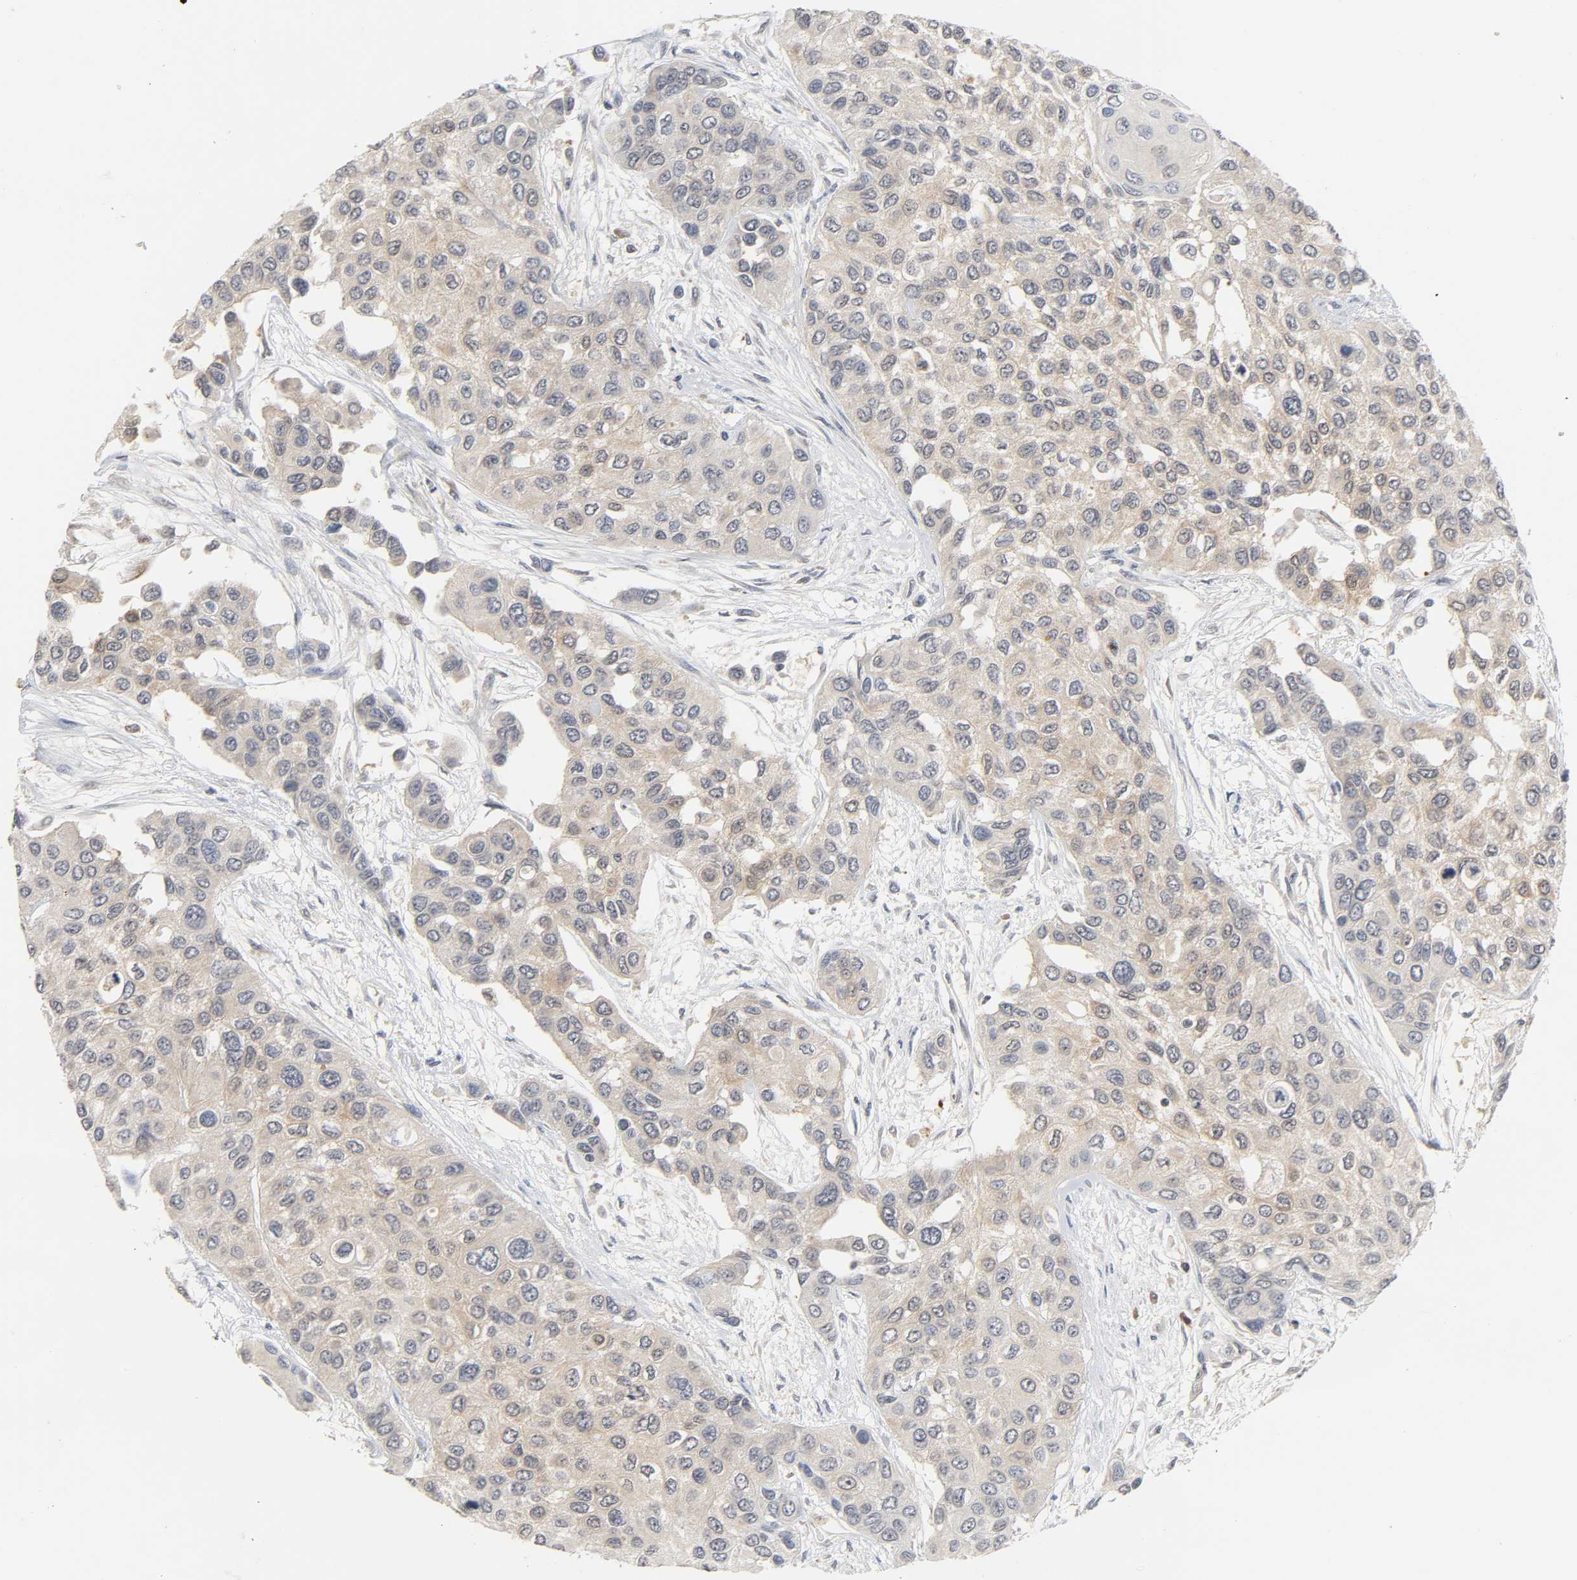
{"staining": {"intensity": "weak", "quantity": ">75%", "location": "cytoplasmic/membranous"}, "tissue": "urothelial cancer", "cell_type": "Tumor cells", "image_type": "cancer", "snomed": [{"axis": "morphology", "description": "Urothelial carcinoma, High grade"}, {"axis": "topography", "description": "Urinary bladder"}], "caption": "A brown stain highlights weak cytoplasmic/membranous staining of a protein in urothelial cancer tumor cells. The protein is stained brown, and the nuclei are stained in blue (DAB (3,3'-diaminobenzidine) IHC with brightfield microscopy, high magnification).", "gene": "MIF", "patient": {"sex": "female", "age": 56}}